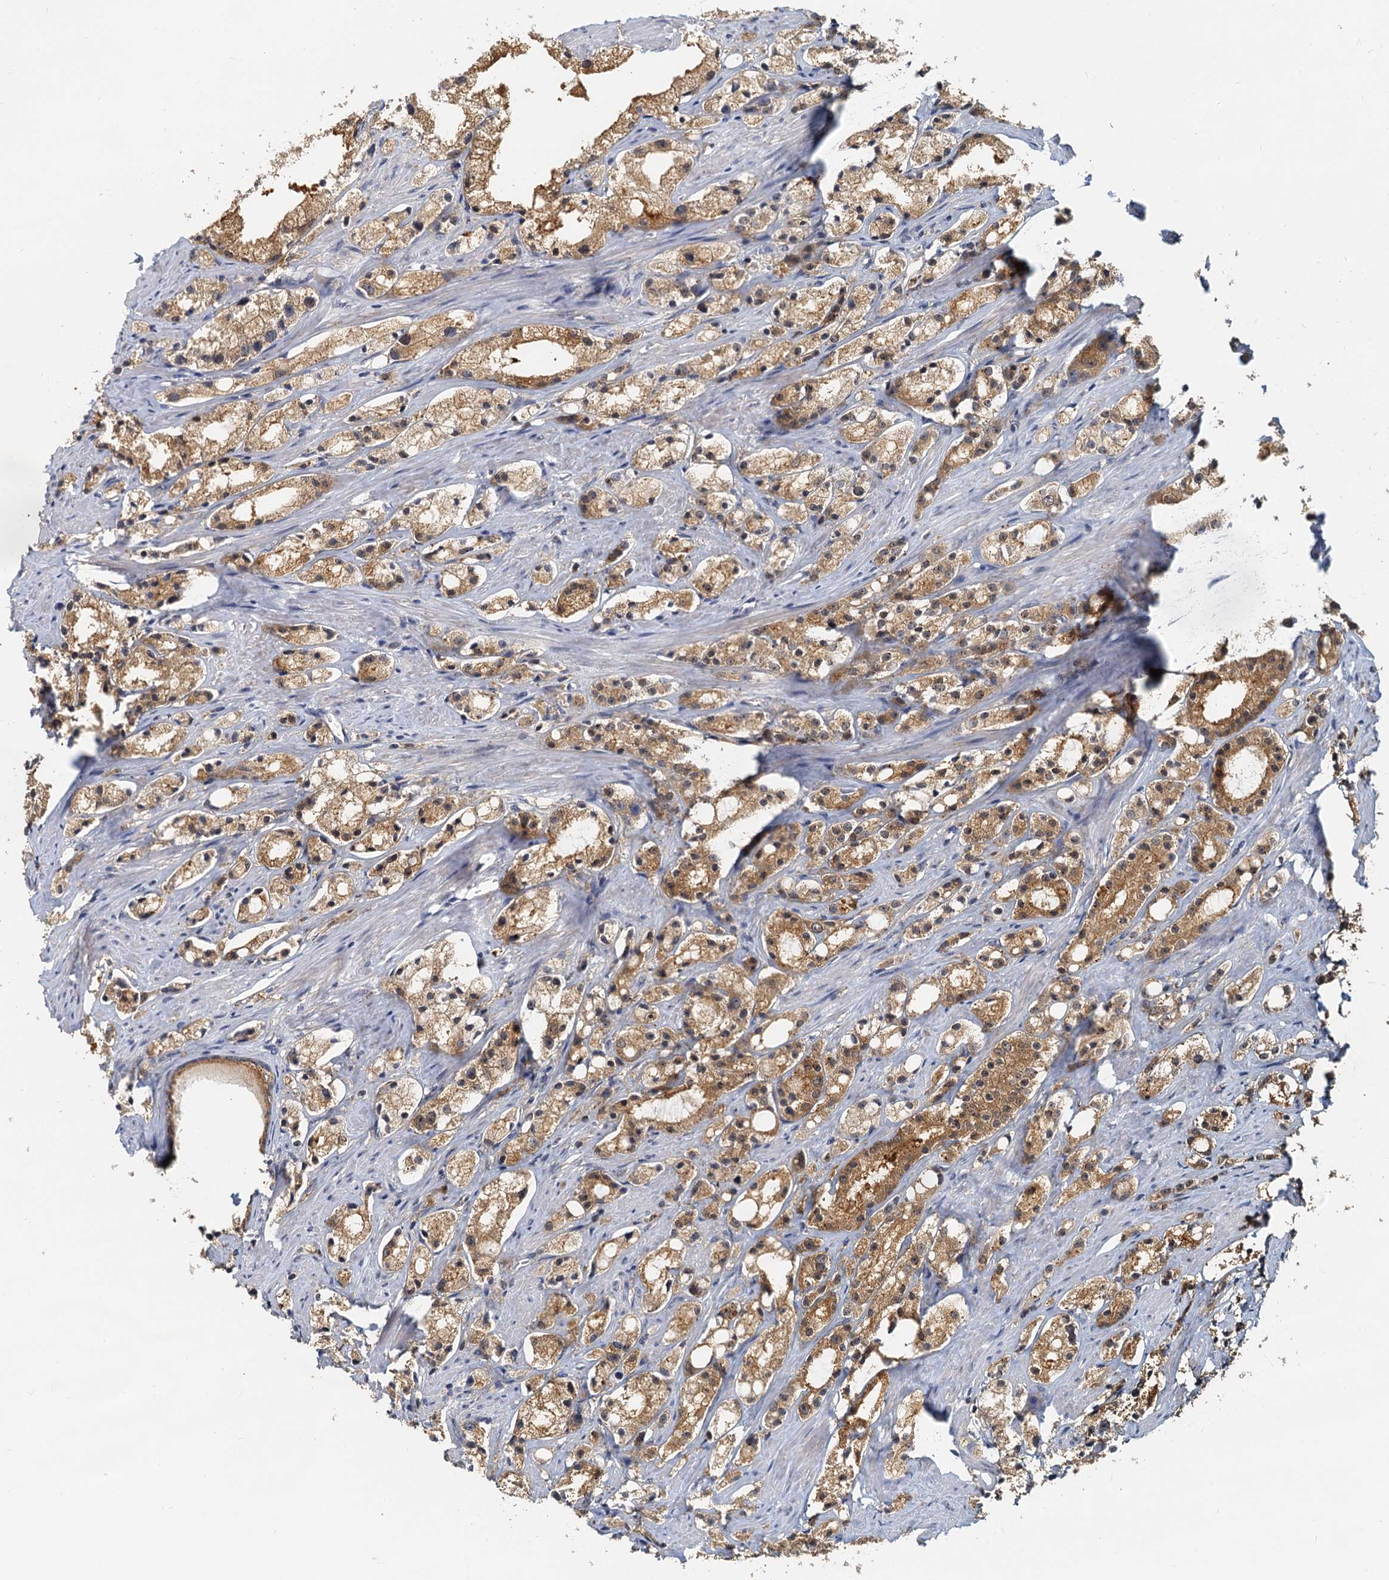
{"staining": {"intensity": "moderate", "quantity": ">75%", "location": "cytoplasmic/membranous"}, "tissue": "prostate cancer", "cell_type": "Tumor cells", "image_type": "cancer", "snomed": [{"axis": "morphology", "description": "Adenocarcinoma, High grade"}, {"axis": "topography", "description": "Prostate"}], "caption": "Prostate high-grade adenocarcinoma tissue exhibits moderate cytoplasmic/membranous expression in about >75% of tumor cells, visualized by immunohistochemistry. The staining was performed using DAB, with brown indicating positive protein expression. Nuclei are stained blue with hematoxylin.", "gene": "TOLLIP", "patient": {"sex": "male", "age": 66}}